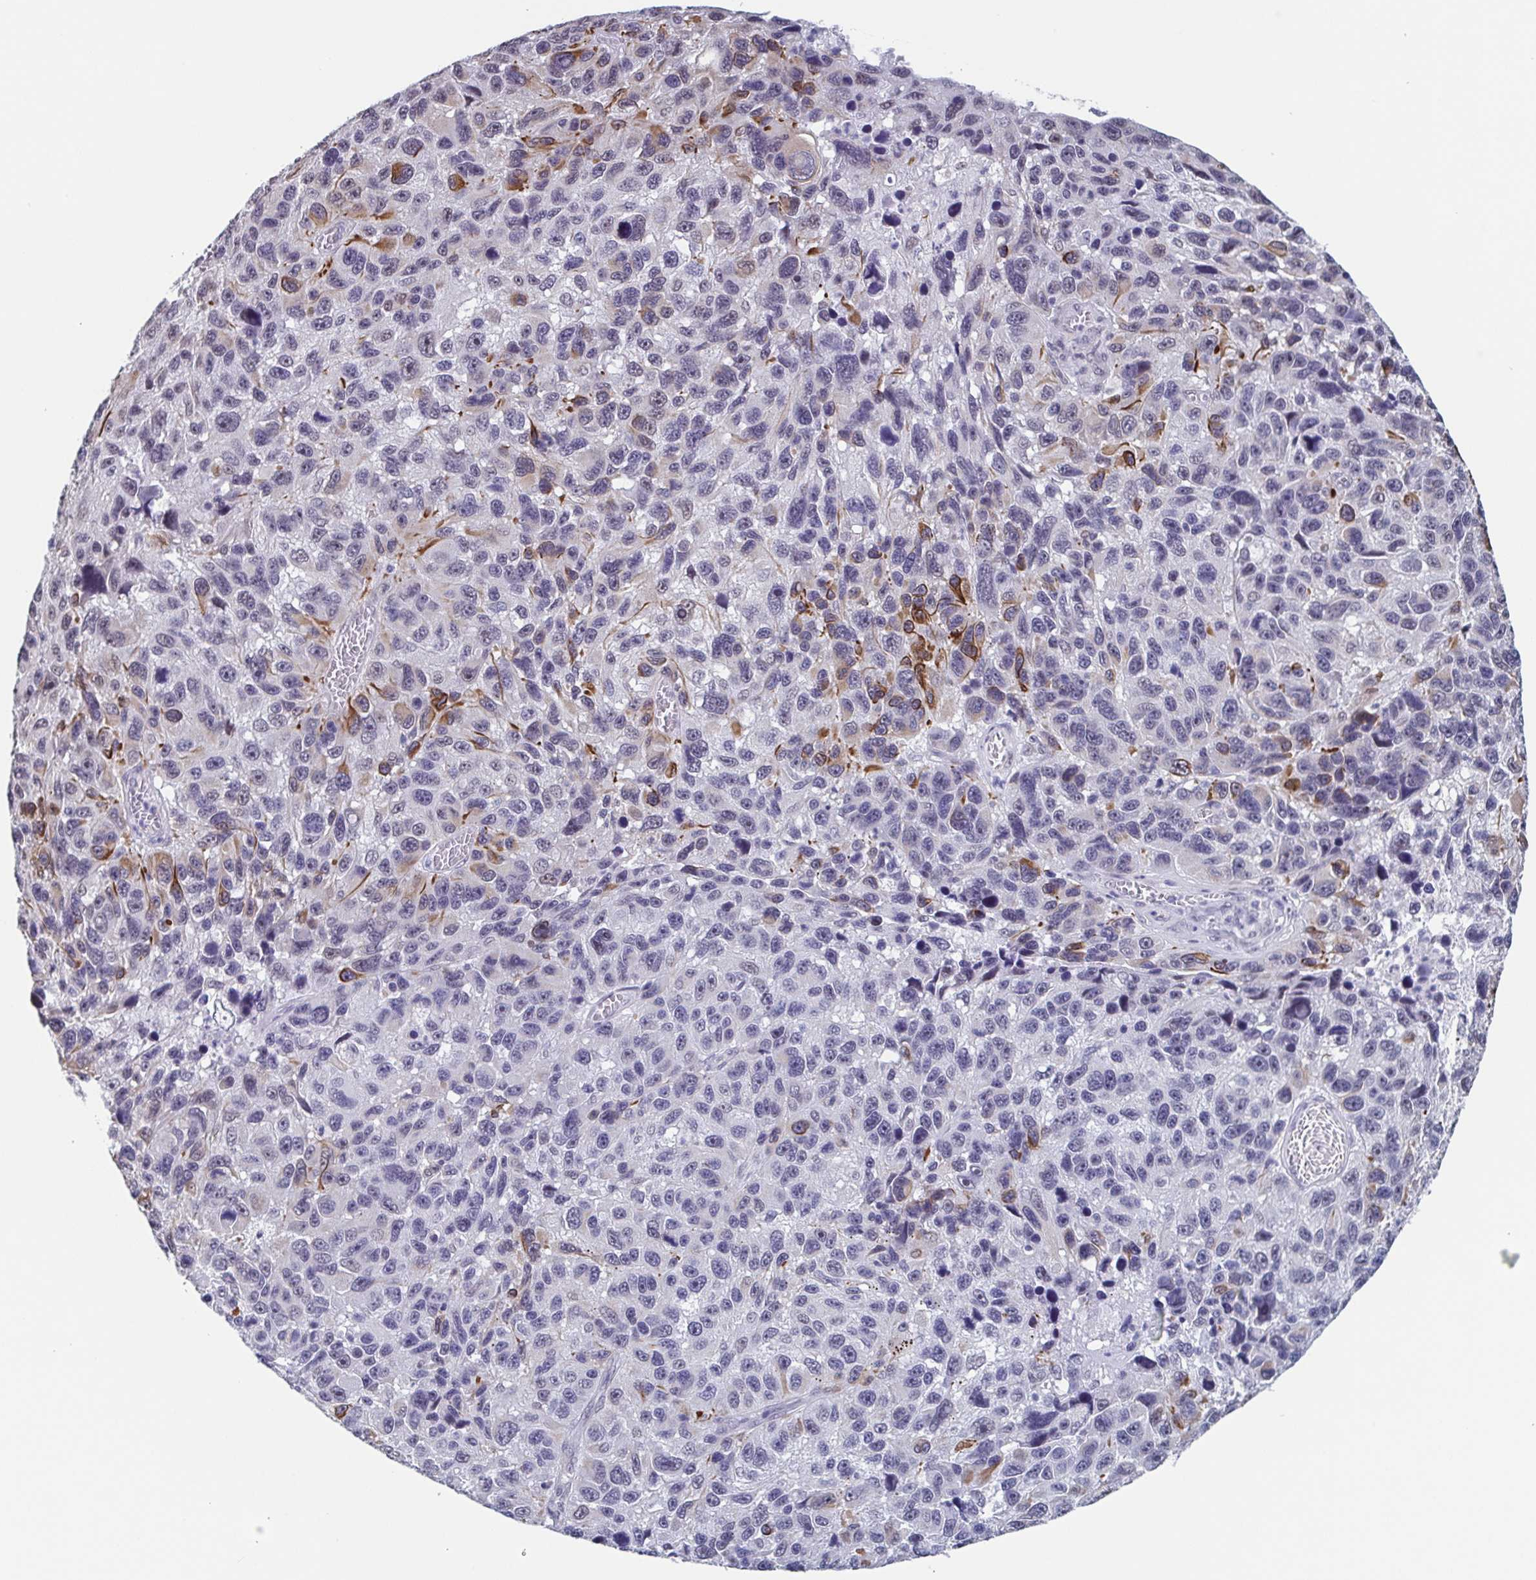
{"staining": {"intensity": "moderate", "quantity": "<25%", "location": "cytoplasmic/membranous"}, "tissue": "melanoma", "cell_type": "Tumor cells", "image_type": "cancer", "snomed": [{"axis": "morphology", "description": "Malignant melanoma, NOS"}, {"axis": "topography", "description": "Skin"}], "caption": "This is a photomicrograph of immunohistochemistry (IHC) staining of melanoma, which shows moderate positivity in the cytoplasmic/membranous of tumor cells.", "gene": "TMEM92", "patient": {"sex": "male", "age": 53}}